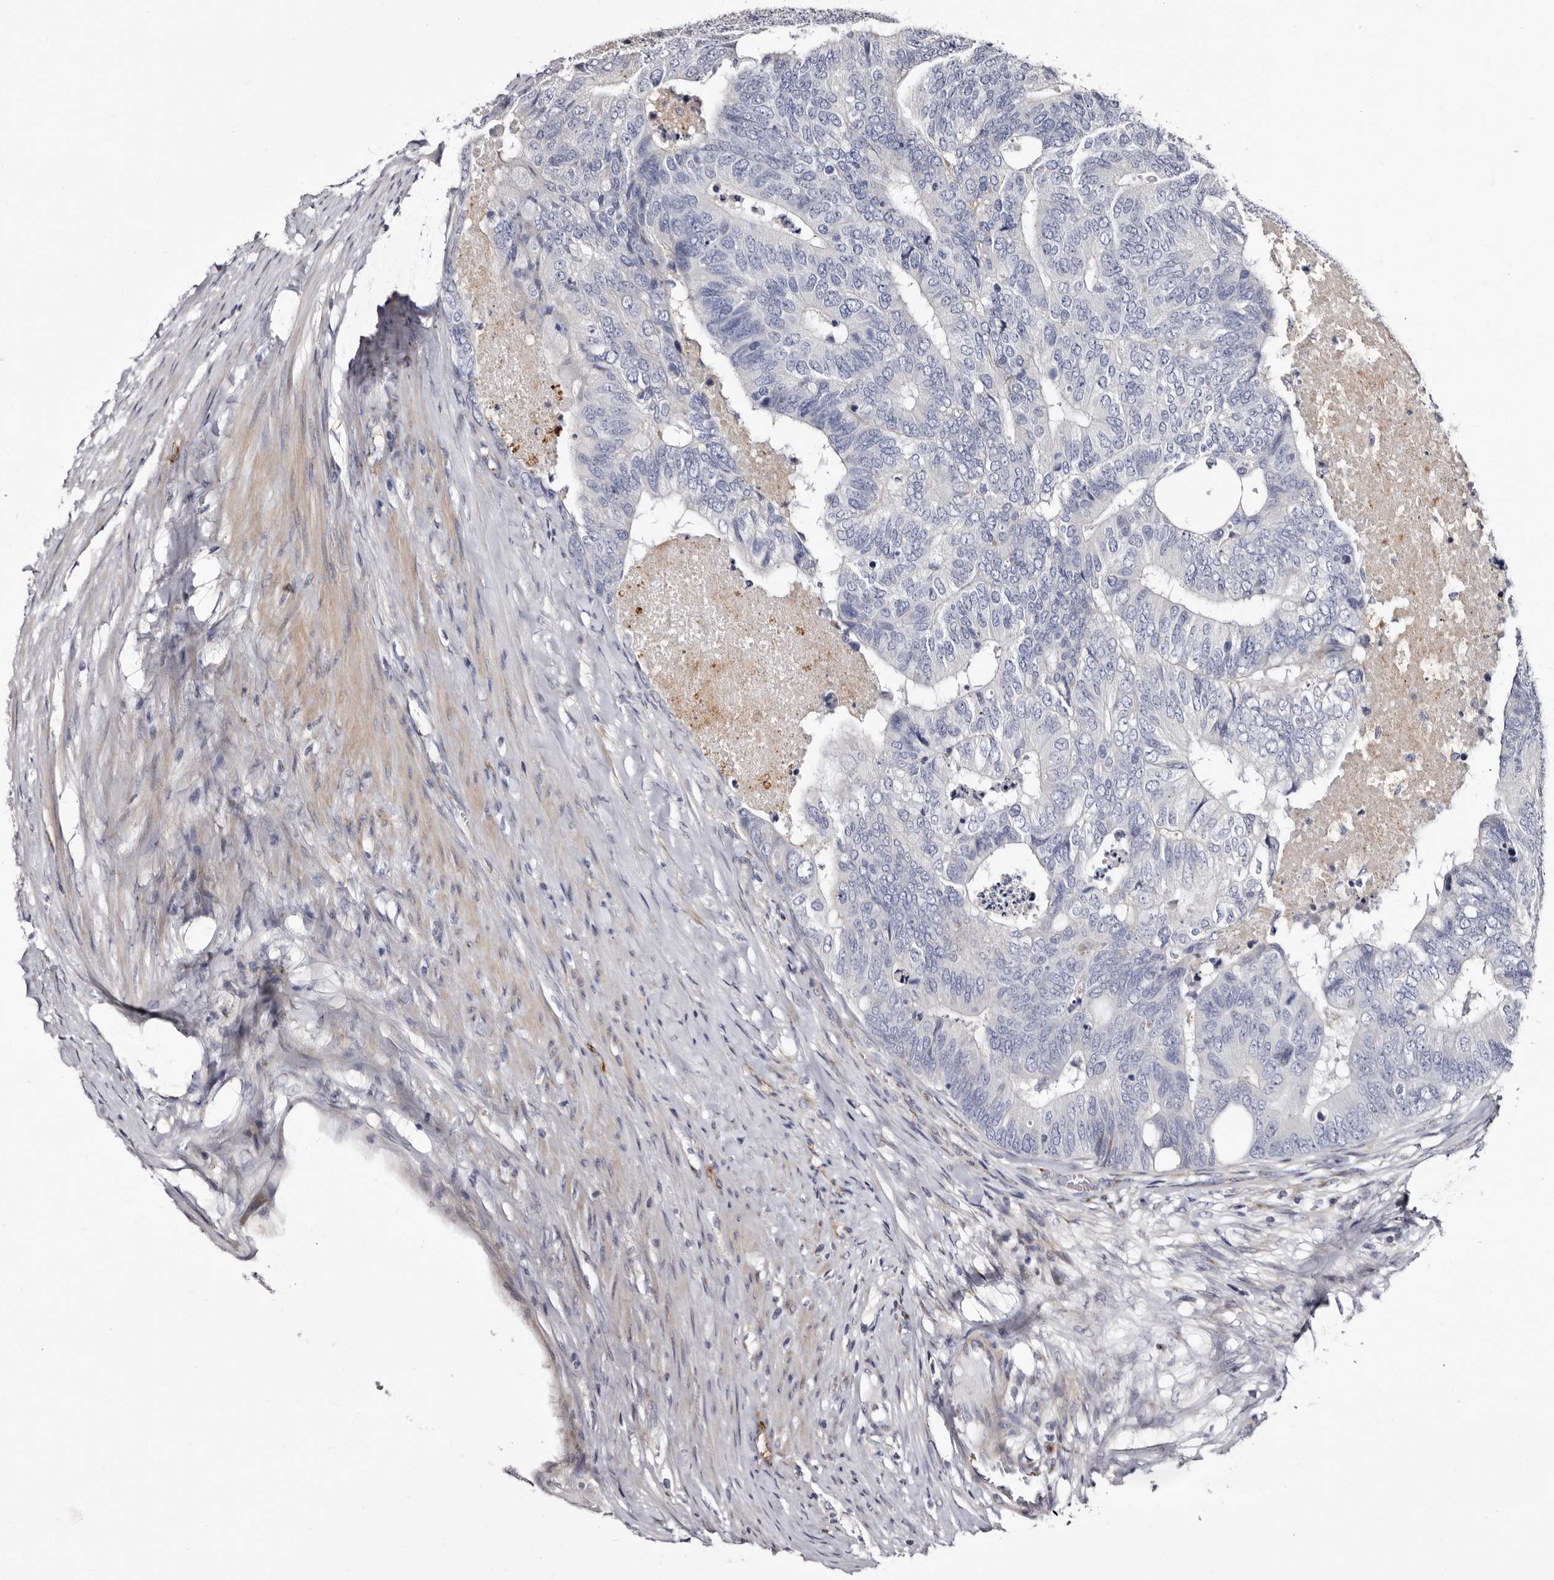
{"staining": {"intensity": "negative", "quantity": "none", "location": "none"}, "tissue": "colorectal cancer", "cell_type": "Tumor cells", "image_type": "cancer", "snomed": [{"axis": "morphology", "description": "Adenocarcinoma, NOS"}, {"axis": "topography", "description": "Colon"}], "caption": "High magnification brightfield microscopy of colorectal cancer (adenocarcinoma) stained with DAB (3,3'-diaminobenzidine) (brown) and counterstained with hematoxylin (blue): tumor cells show no significant positivity.", "gene": "AUNIP", "patient": {"sex": "female", "age": 67}}